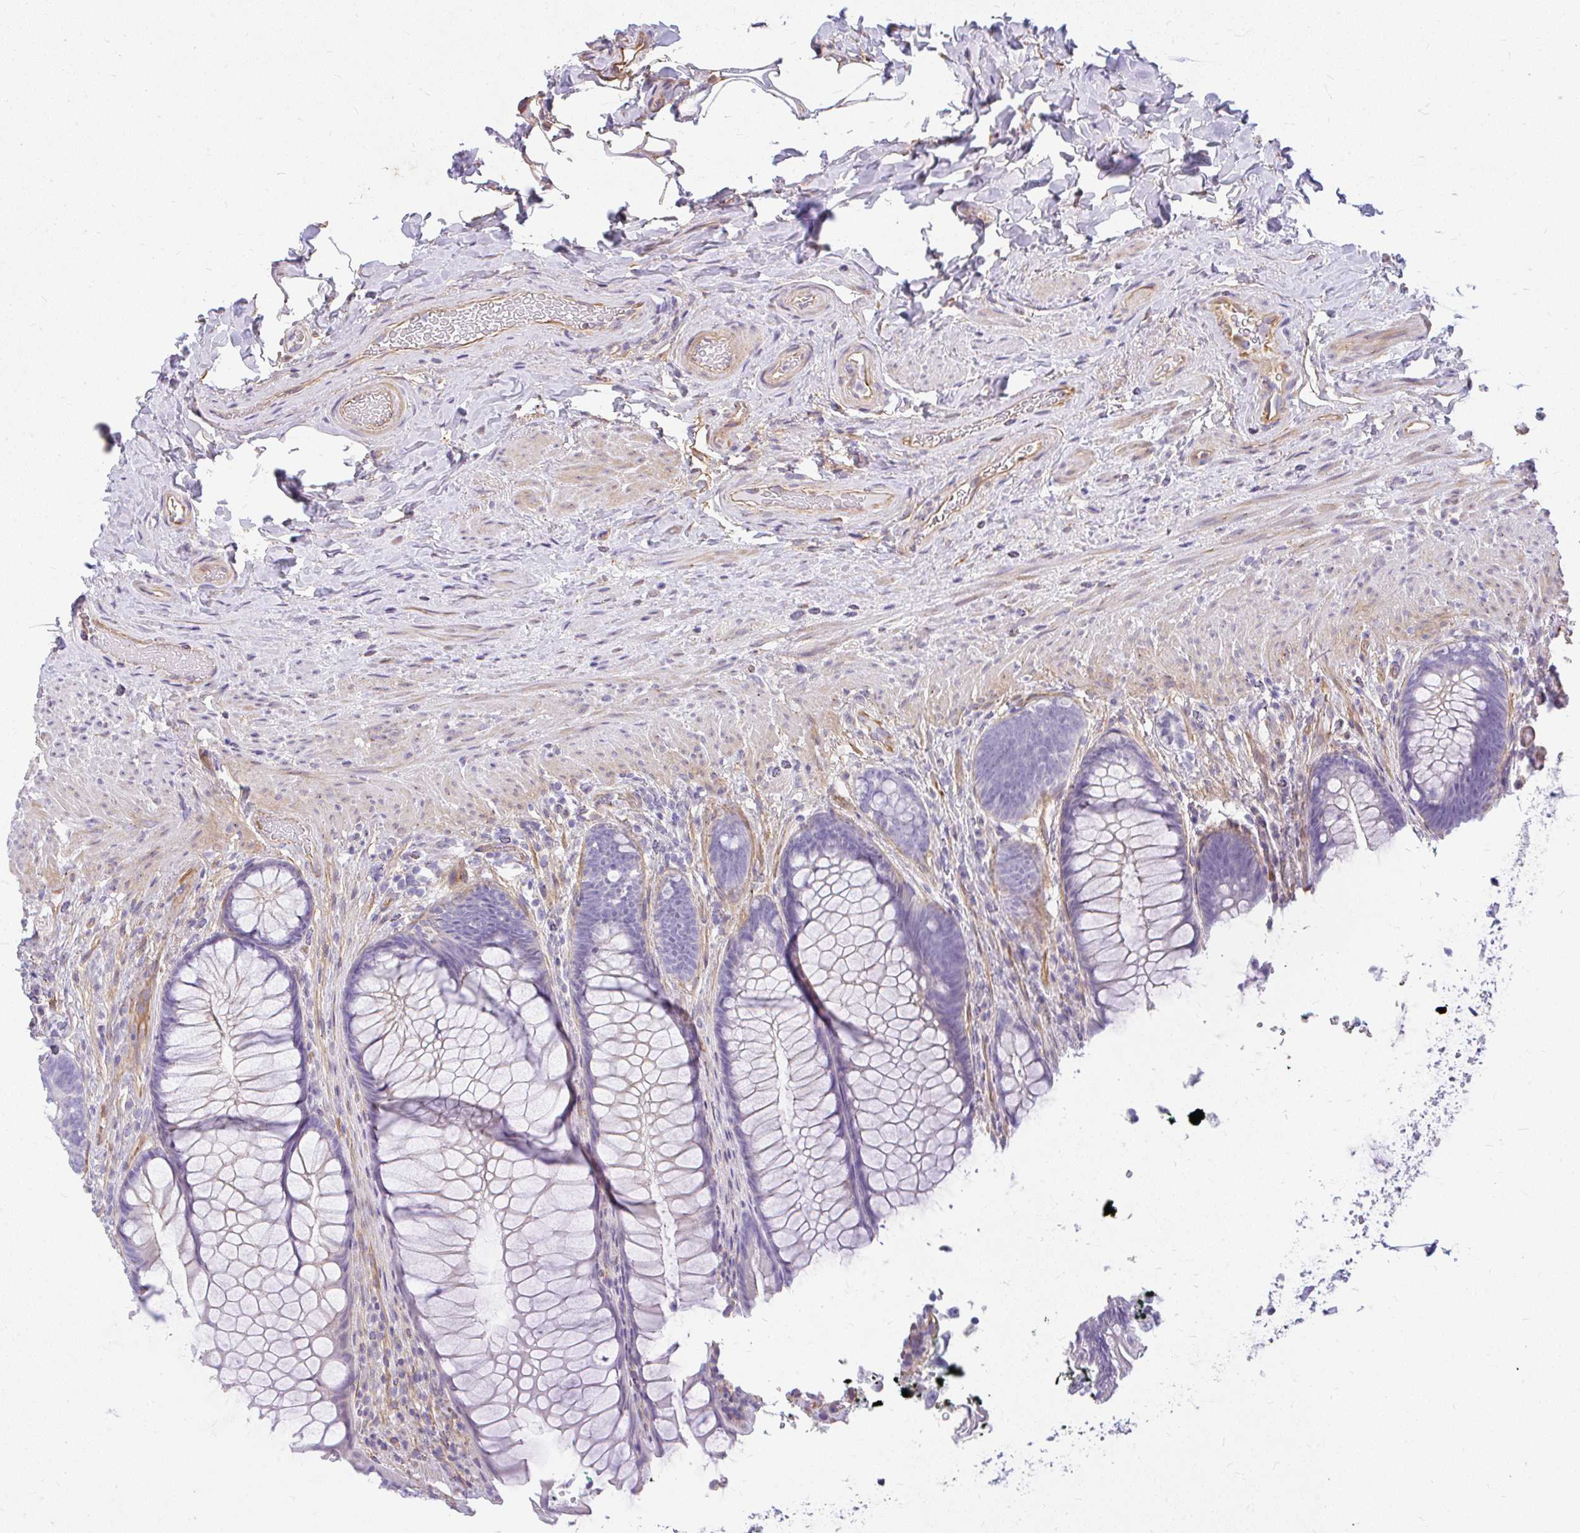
{"staining": {"intensity": "negative", "quantity": "none", "location": "none"}, "tissue": "rectum", "cell_type": "Glandular cells", "image_type": "normal", "snomed": [{"axis": "morphology", "description": "Normal tissue, NOS"}, {"axis": "topography", "description": "Rectum"}], "caption": "Rectum stained for a protein using immunohistochemistry shows no staining glandular cells.", "gene": "FAM83C", "patient": {"sex": "male", "age": 53}}